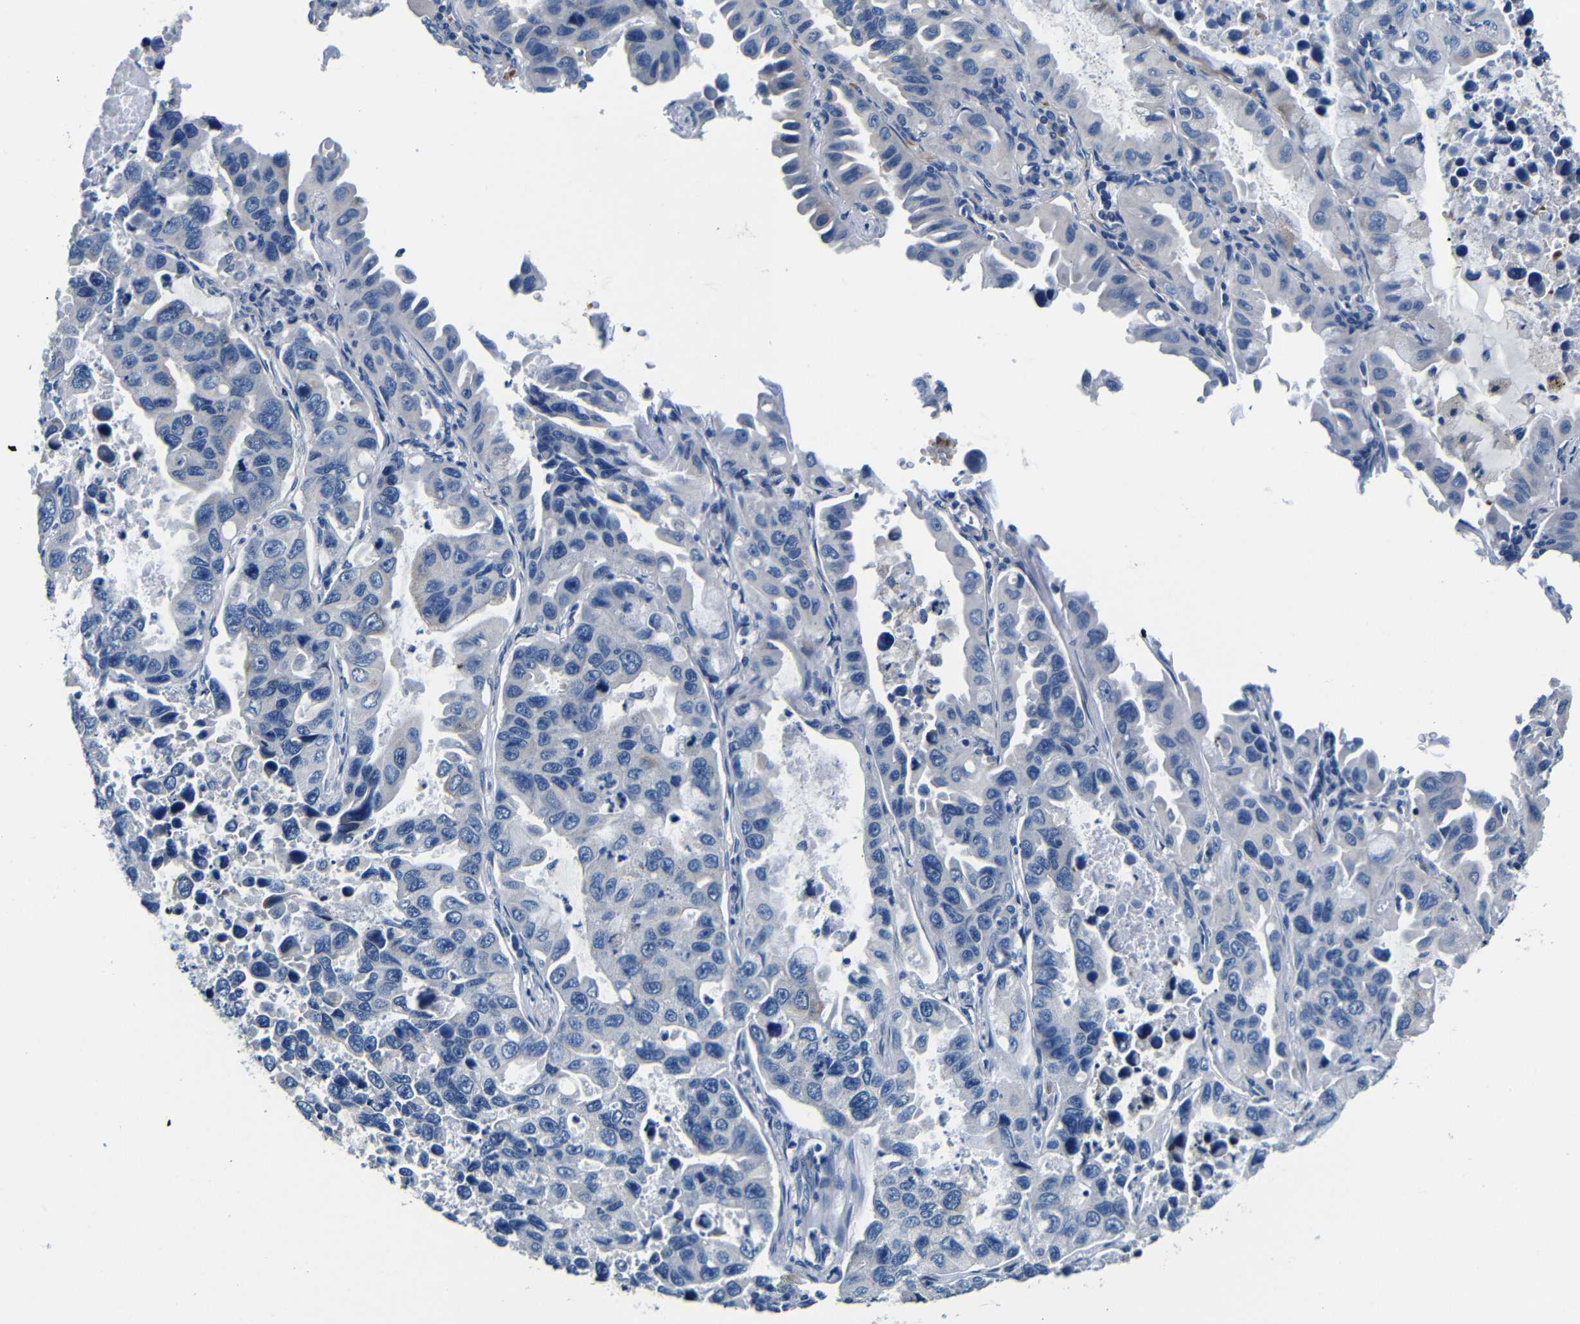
{"staining": {"intensity": "negative", "quantity": "none", "location": "none"}, "tissue": "lung cancer", "cell_type": "Tumor cells", "image_type": "cancer", "snomed": [{"axis": "morphology", "description": "Adenocarcinoma, NOS"}, {"axis": "topography", "description": "Lung"}], "caption": "Tumor cells show no significant positivity in adenocarcinoma (lung).", "gene": "TNFAIP1", "patient": {"sex": "male", "age": 64}}